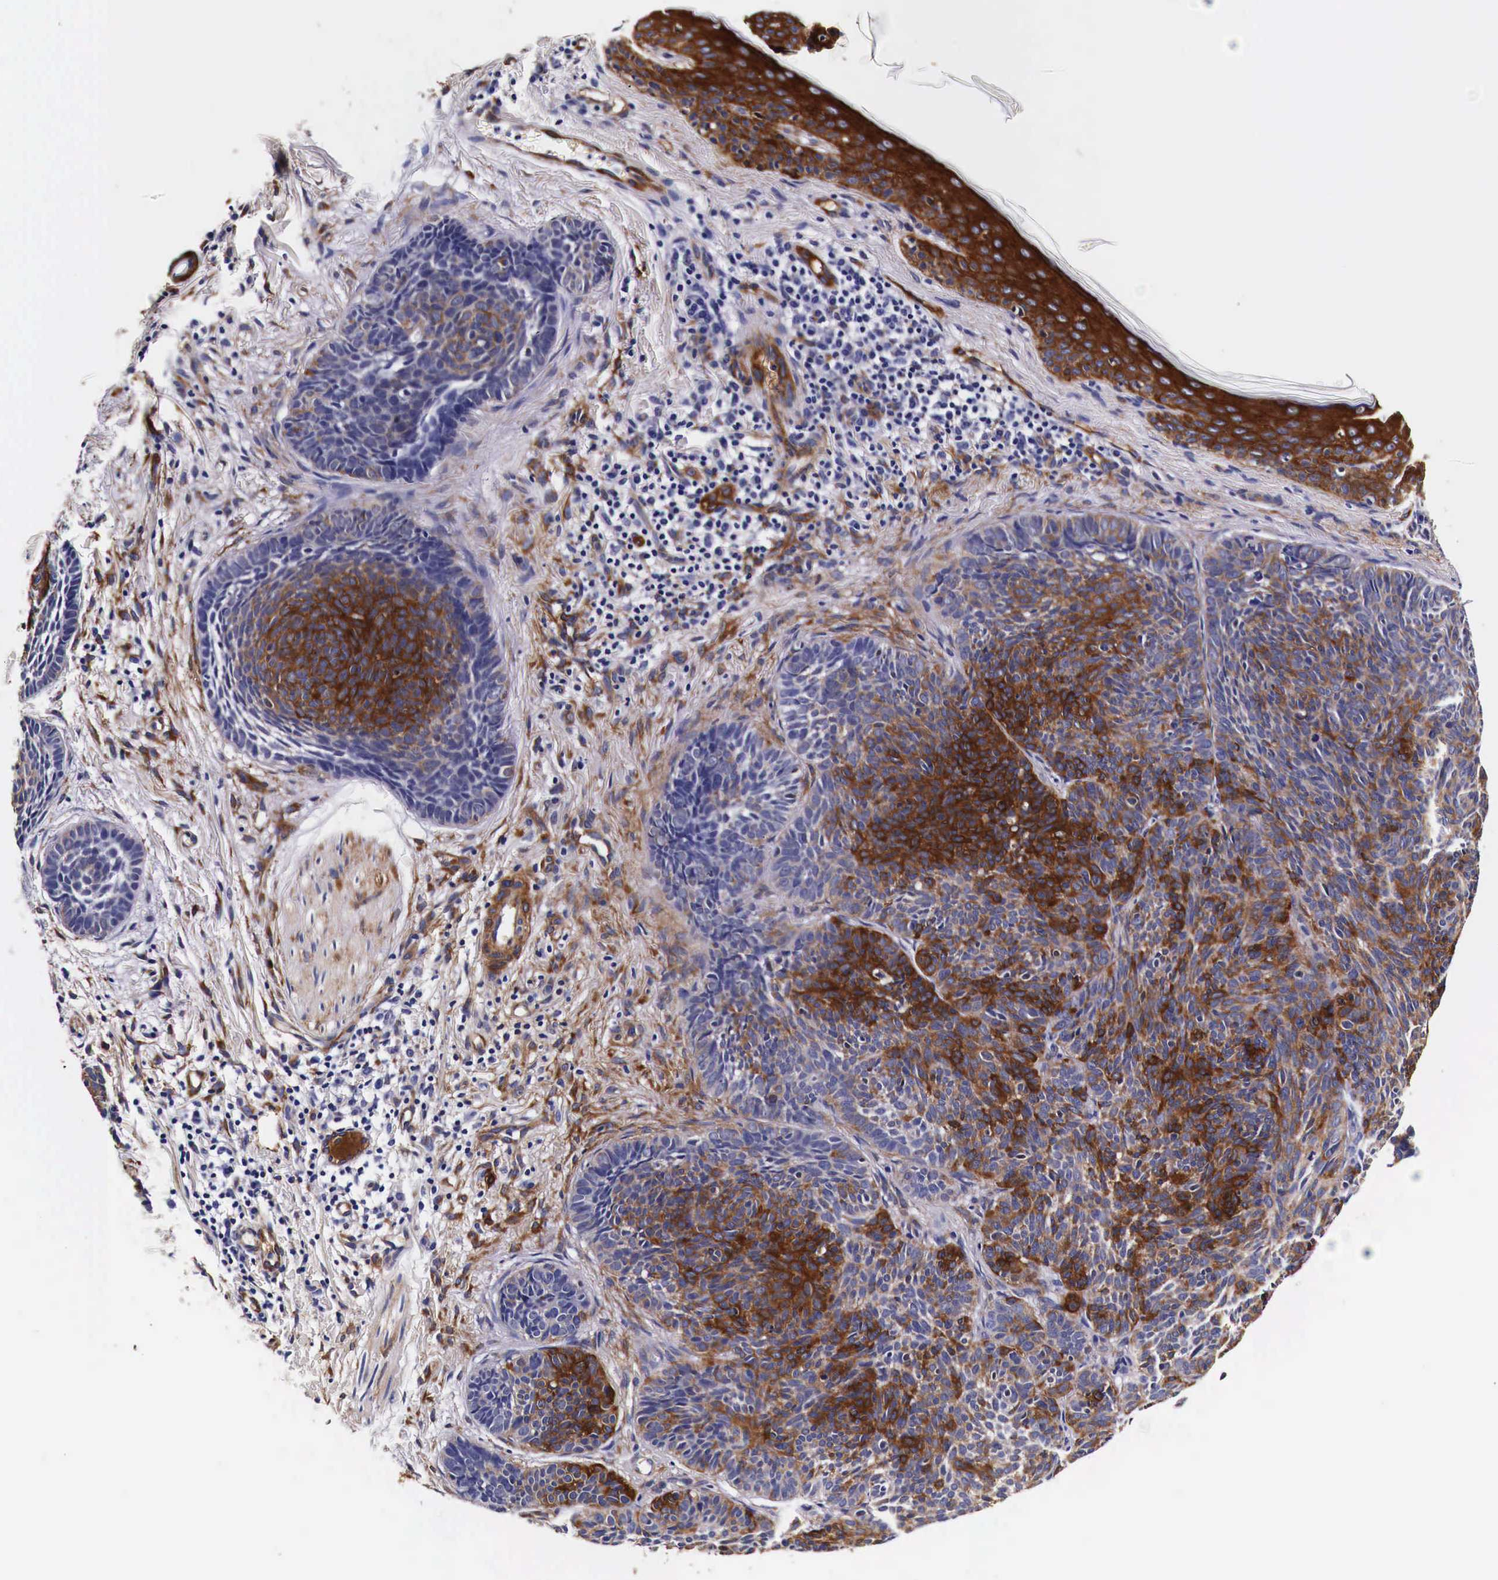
{"staining": {"intensity": "moderate", "quantity": "25%-75%", "location": "cytoplasmic/membranous"}, "tissue": "skin cancer", "cell_type": "Tumor cells", "image_type": "cancer", "snomed": [{"axis": "morphology", "description": "Basal cell carcinoma"}, {"axis": "topography", "description": "Skin"}], "caption": "A high-resolution histopathology image shows immunohistochemistry staining of skin basal cell carcinoma, which shows moderate cytoplasmic/membranous staining in approximately 25%-75% of tumor cells.", "gene": "HSPB1", "patient": {"sex": "female", "age": 62}}